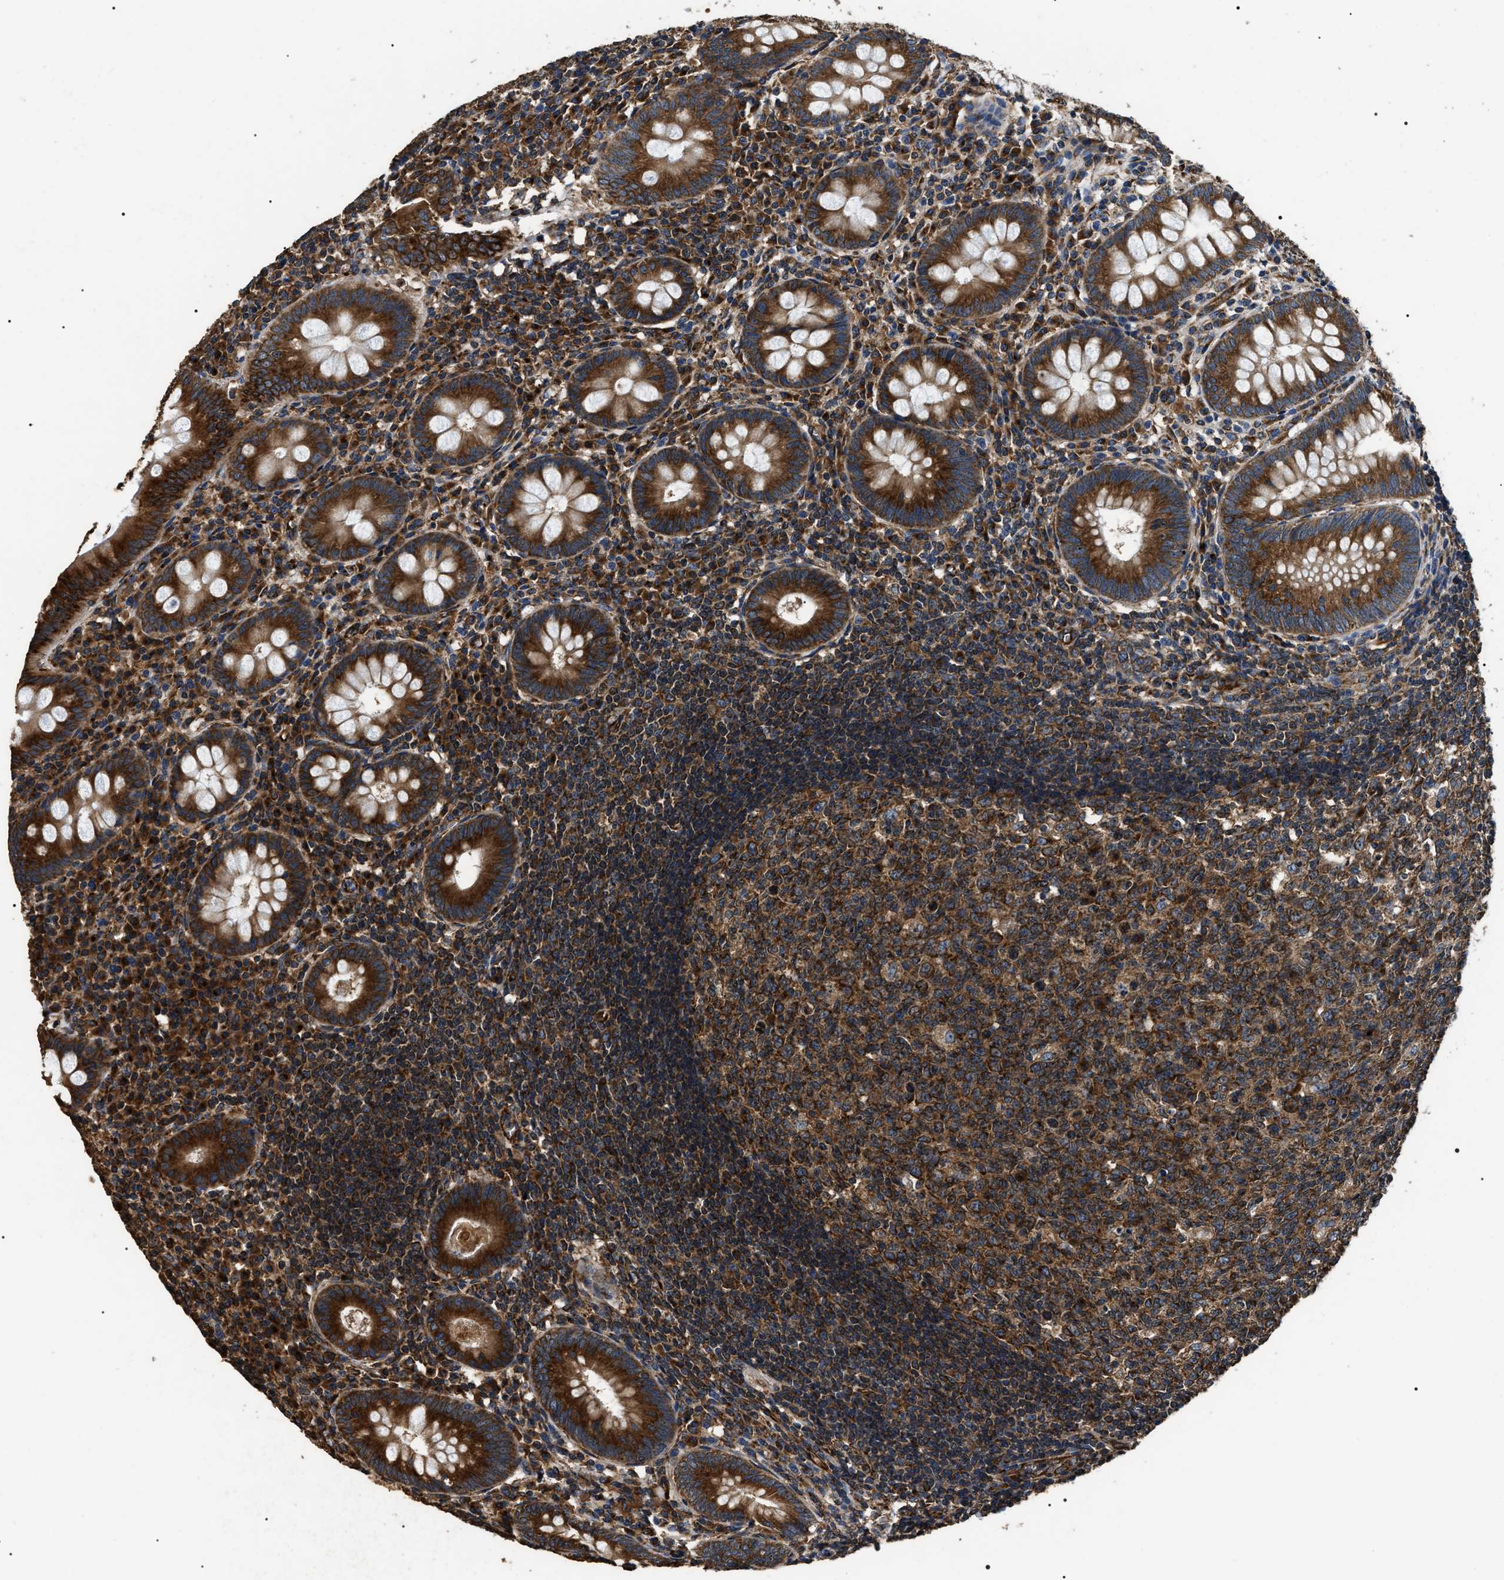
{"staining": {"intensity": "strong", "quantity": ">75%", "location": "cytoplasmic/membranous"}, "tissue": "appendix", "cell_type": "Glandular cells", "image_type": "normal", "snomed": [{"axis": "morphology", "description": "Normal tissue, NOS"}, {"axis": "topography", "description": "Appendix"}], "caption": "Immunohistochemical staining of normal appendix demonstrates strong cytoplasmic/membranous protein positivity in approximately >75% of glandular cells. Ihc stains the protein in brown and the nuclei are stained blue.", "gene": "KTN1", "patient": {"sex": "male", "age": 56}}